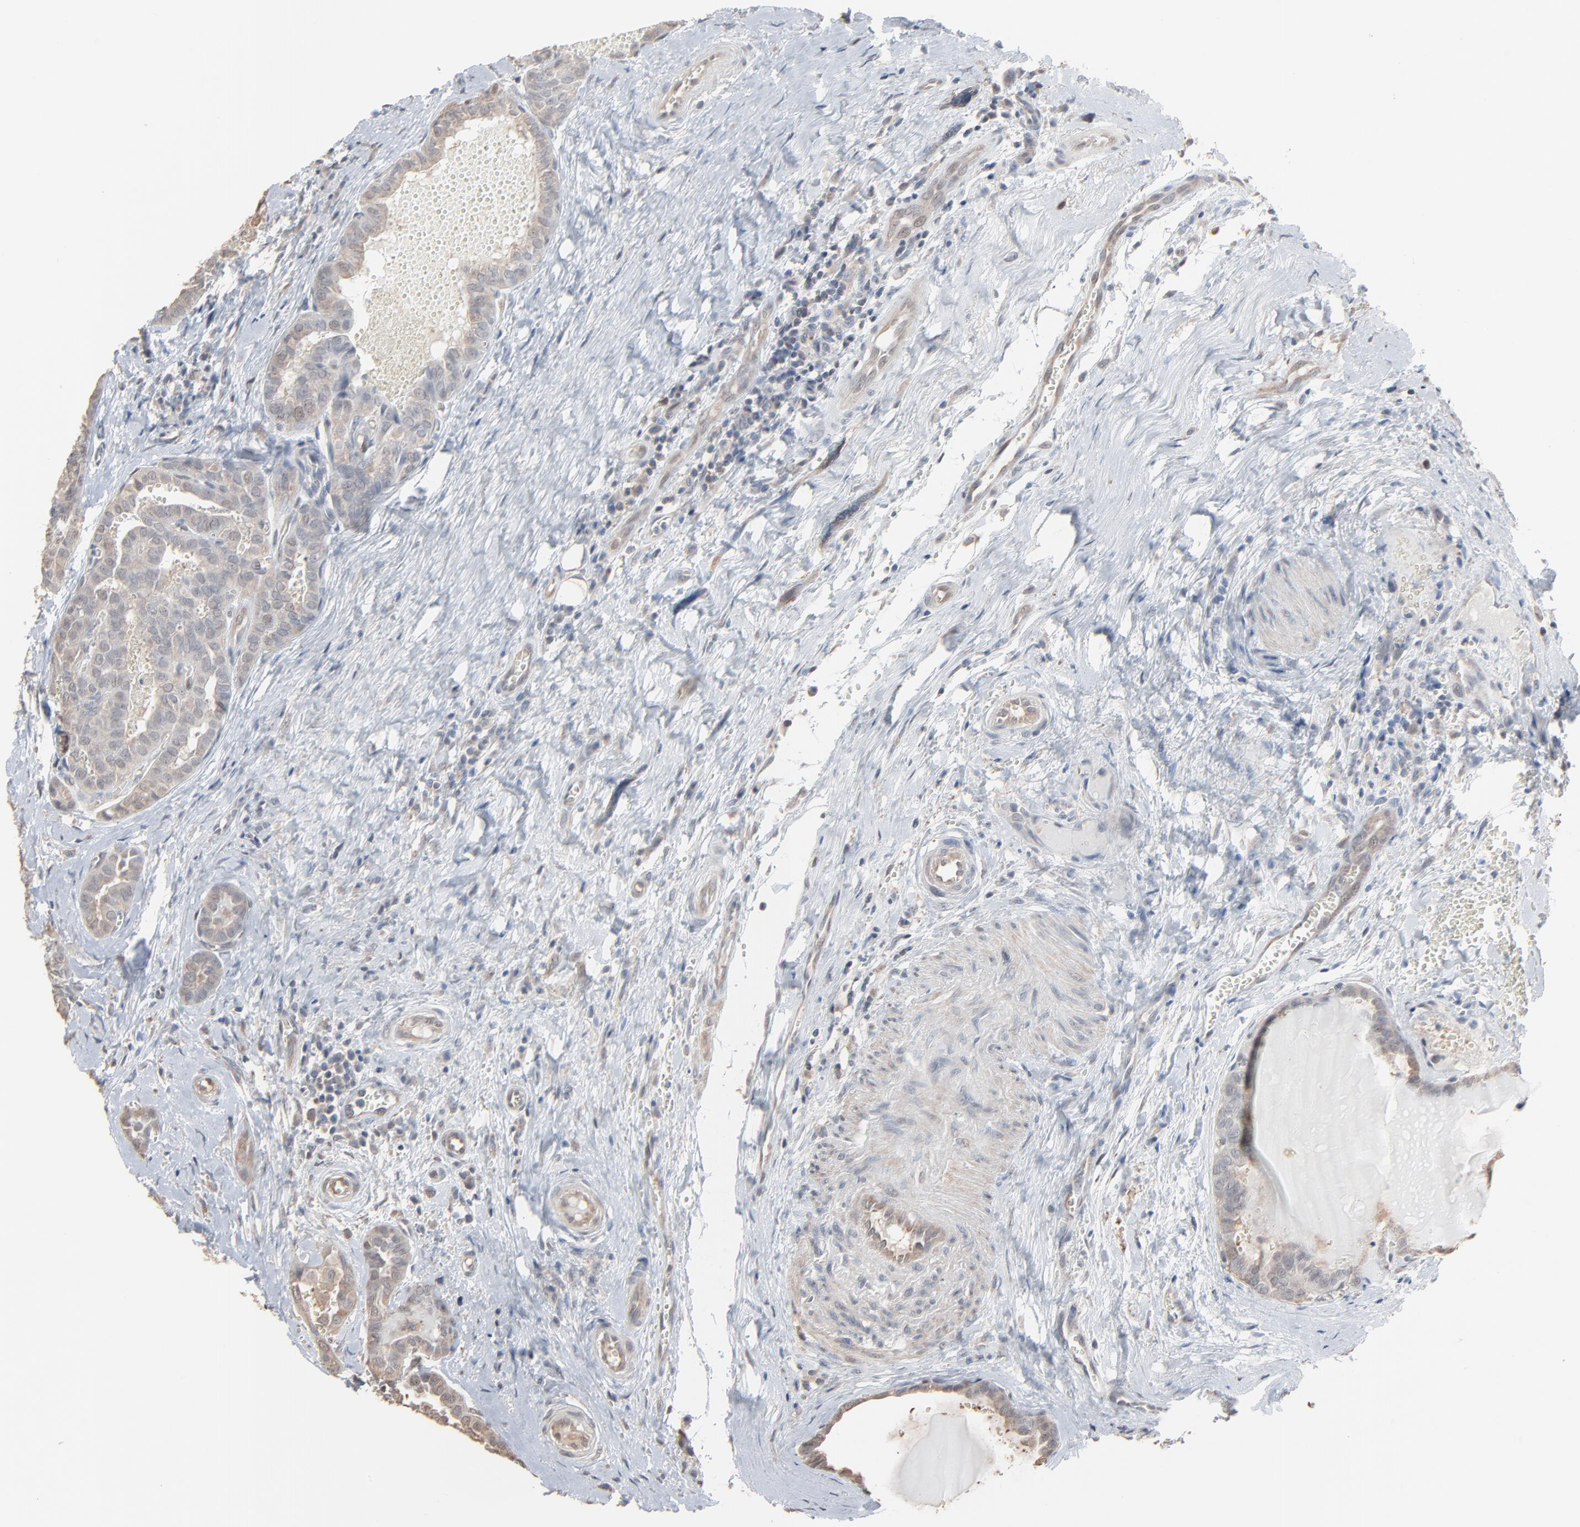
{"staining": {"intensity": "weak", "quantity": "25%-75%", "location": "cytoplasmic/membranous"}, "tissue": "thyroid cancer", "cell_type": "Tumor cells", "image_type": "cancer", "snomed": [{"axis": "morphology", "description": "Carcinoma, NOS"}, {"axis": "topography", "description": "Thyroid gland"}], "caption": "This photomicrograph reveals immunohistochemistry staining of human thyroid cancer, with low weak cytoplasmic/membranous staining in approximately 25%-75% of tumor cells.", "gene": "CCT5", "patient": {"sex": "female", "age": 91}}